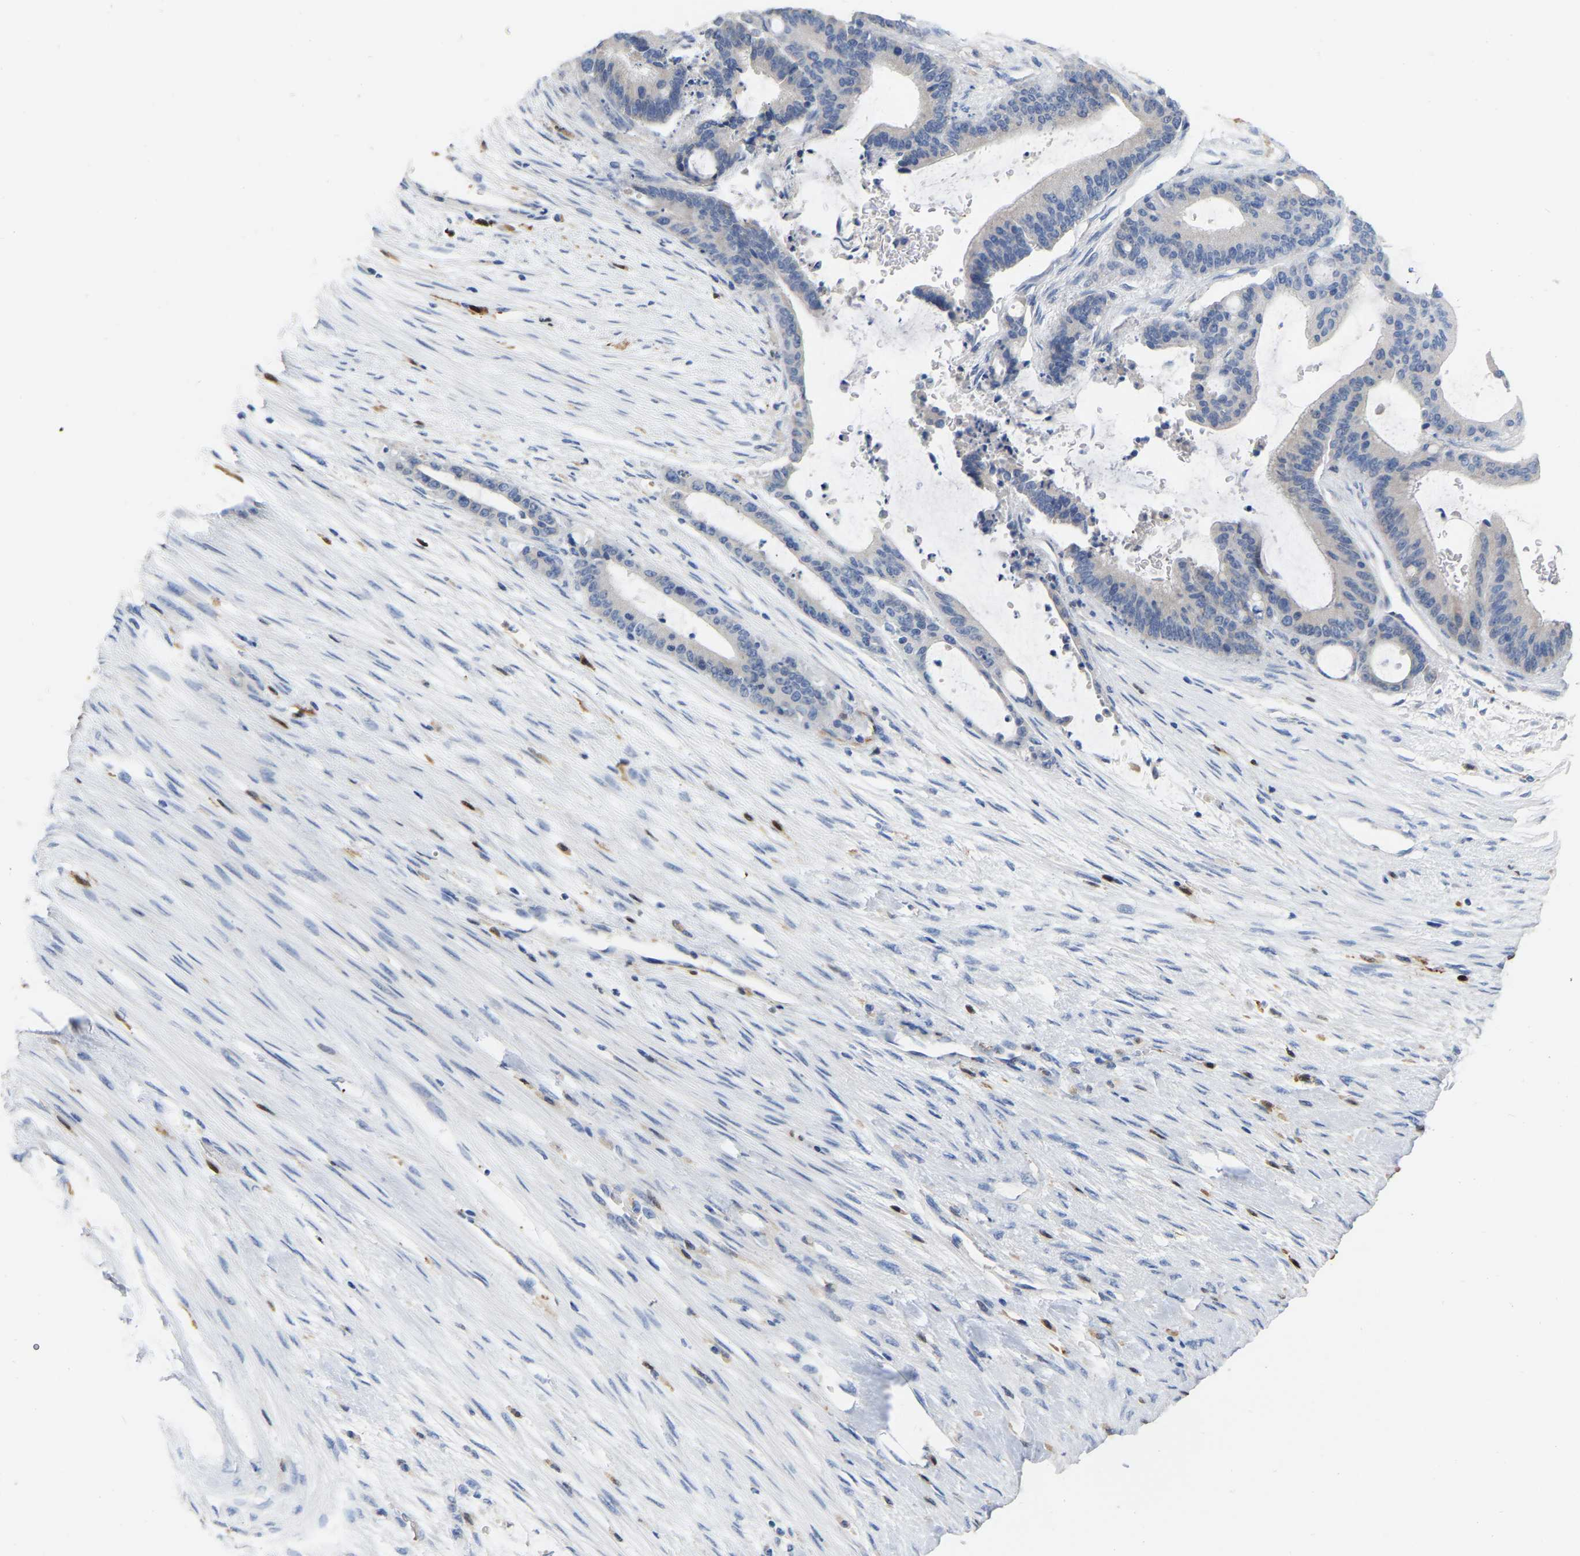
{"staining": {"intensity": "negative", "quantity": "none", "location": "none"}, "tissue": "liver cancer", "cell_type": "Tumor cells", "image_type": "cancer", "snomed": [{"axis": "morphology", "description": "Cholangiocarcinoma"}, {"axis": "topography", "description": "Liver"}], "caption": "Protein analysis of liver cancer reveals no significant expression in tumor cells.", "gene": "ULBP2", "patient": {"sex": "female", "age": 73}}